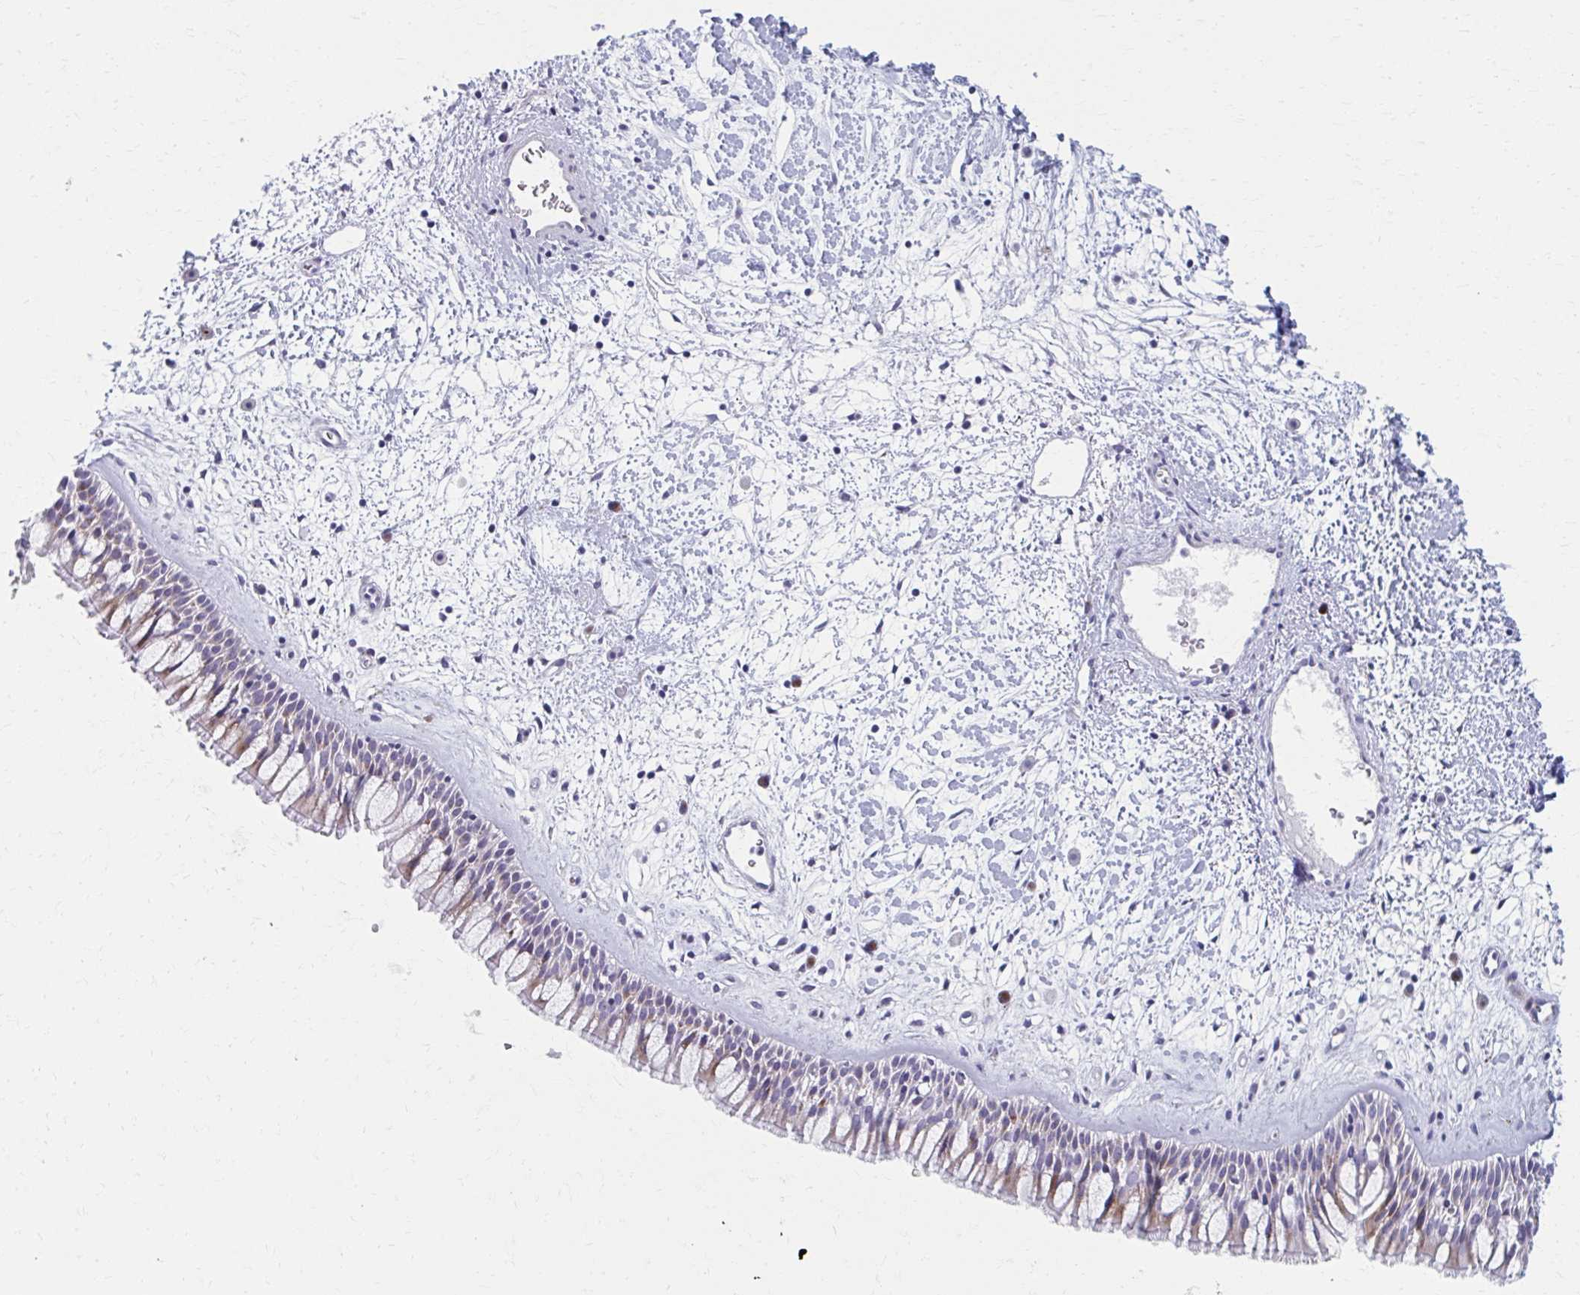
{"staining": {"intensity": "weak", "quantity": "<25%", "location": "cytoplasmic/membranous"}, "tissue": "nasopharynx", "cell_type": "Respiratory epithelial cells", "image_type": "normal", "snomed": [{"axis": "morphology", "description": "Normal tissue, NOS"}, {"axis": "topography", "description": "Nasopharynx"}], "caption": "DAB (3,3'-diaminobenzidine) immunohistochemical staining of unremarkable human nasopharynx displays no significant expression in respiratory epithelial cells.", "gene": "OLFM2", "patient": {"sex": "male", "age": 65}}